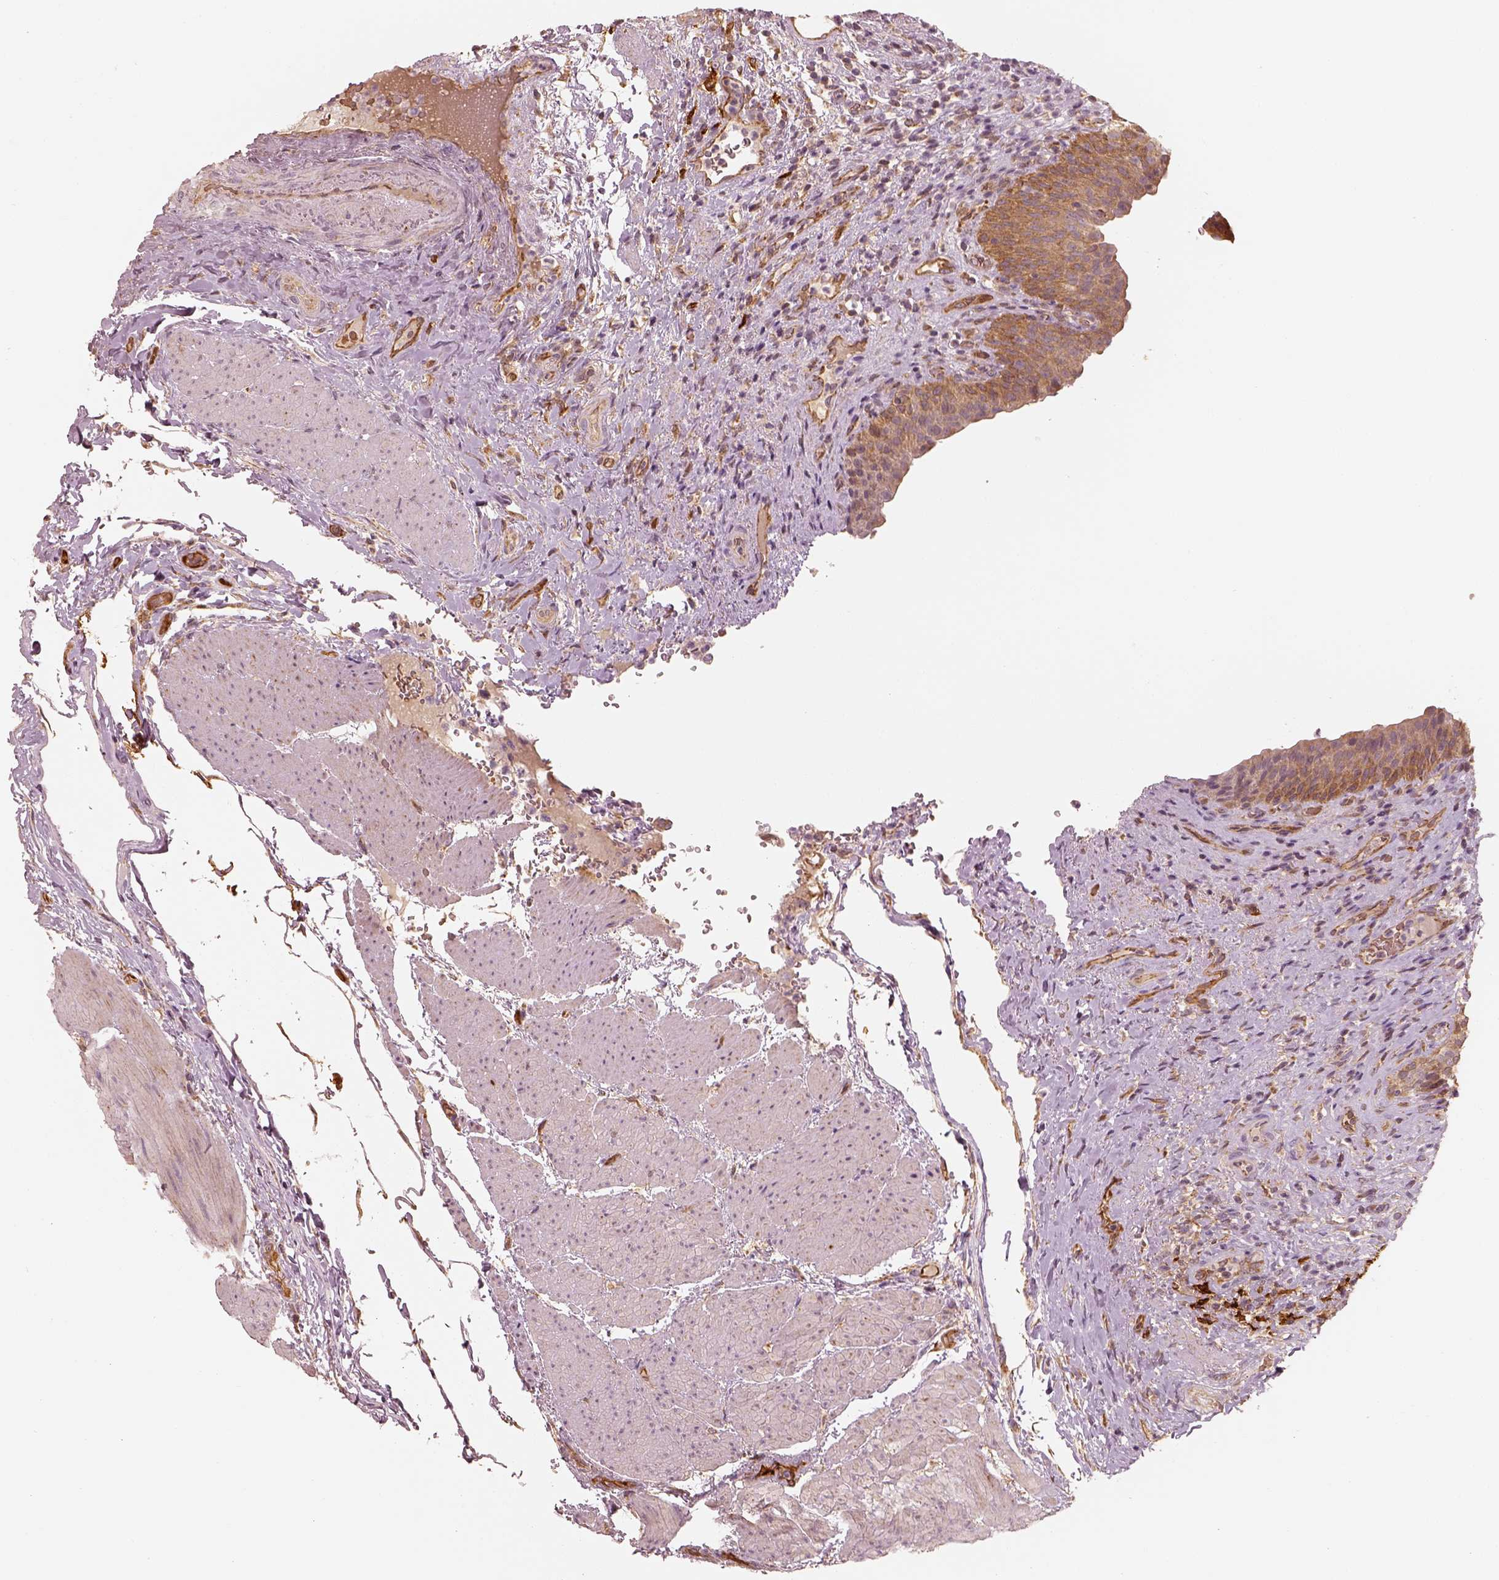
{"staining": {"intensity": "moderate", "quantity": ">75%", "location": "cytoplasmic/membranous"}, "tissue": "urinary bladder", "cell_type": "Urothelial cells", "image_type": "normal", "snomed": [{"axis": "morphology", "description": "Normal tissue, NOS"}, {"axis": "topography", "description": "Urinary bladder"}], "caption": "IHC micrograph of normal urinary bladder stained for a protein (brown), which displays medium levels of moderate cytoplasmic/membranous staining in about >75% of urothelial cells.", "gene": "FSCN1", "patient": {"sex": "male", "age": 66}}